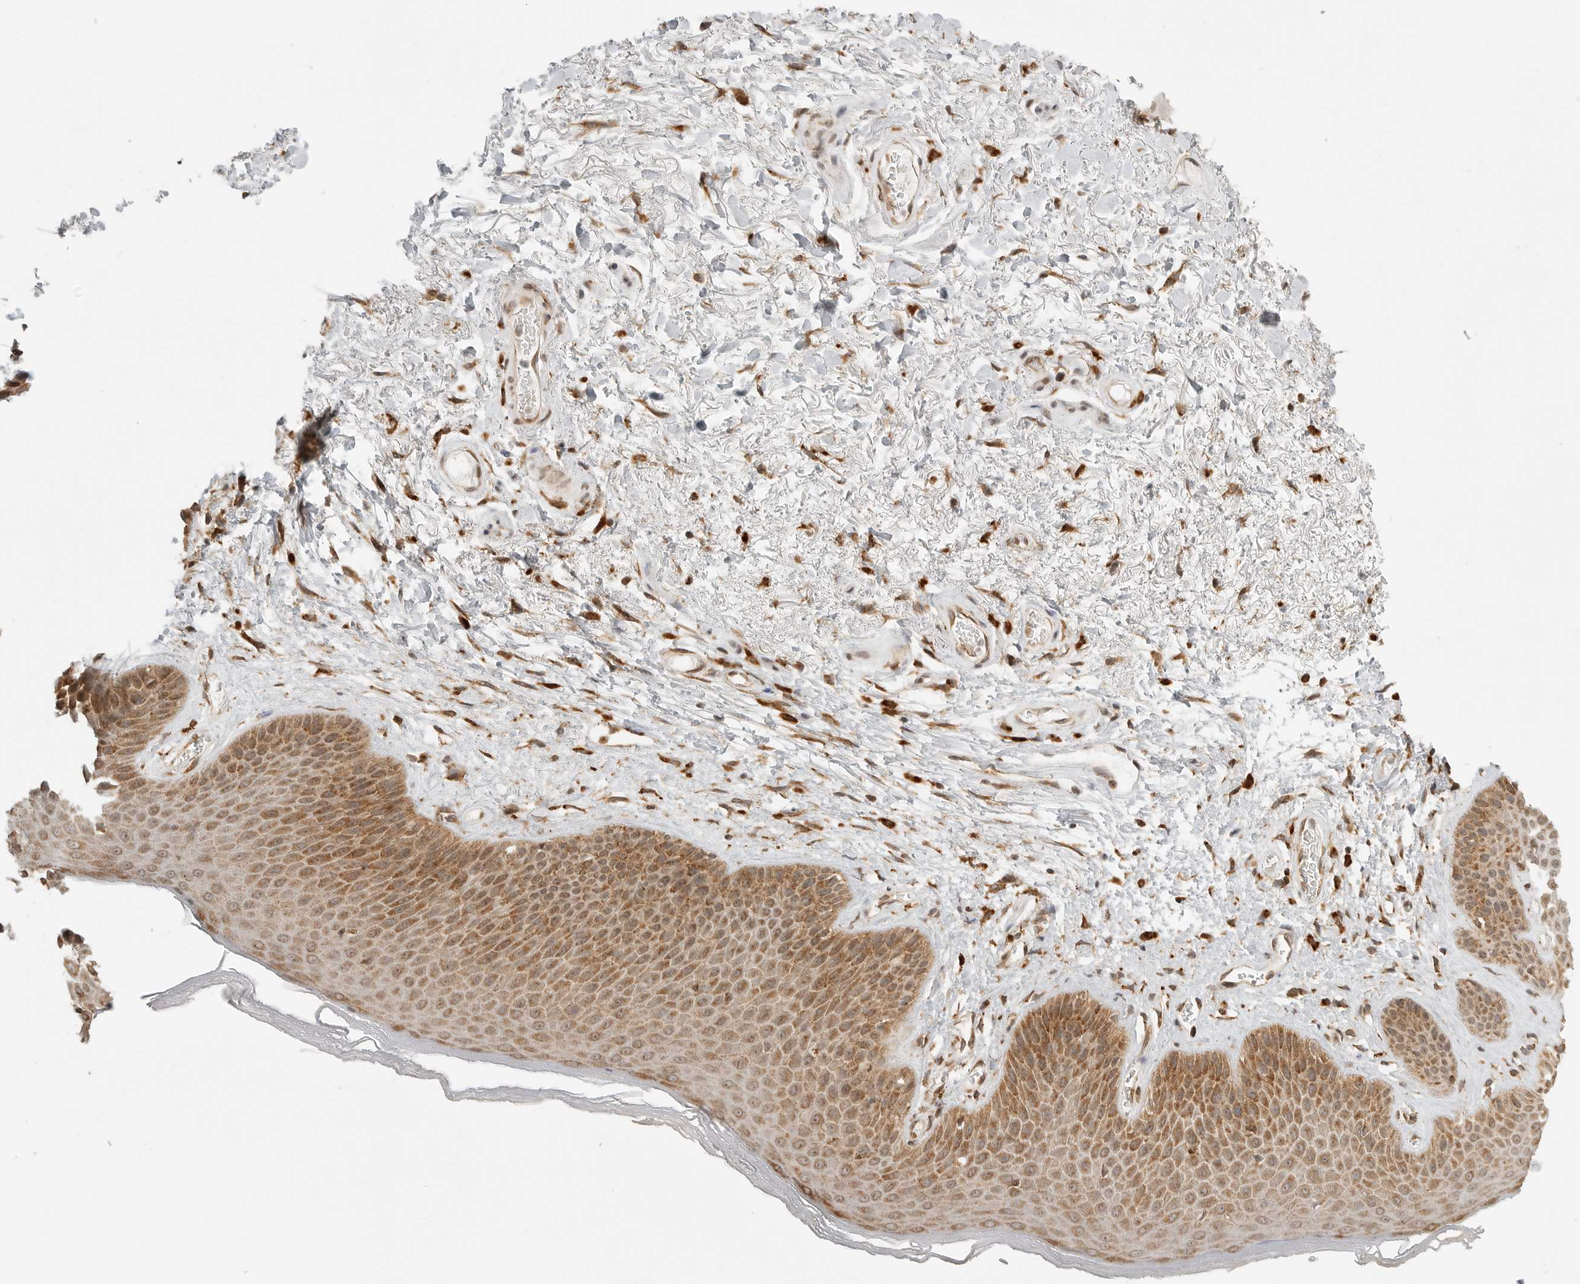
{"staining": {"intensity": "moderate", "quantity": ">75%", "location": "cytoplasmic/membranous"}, "tissue": "skin", "cell_type": "Epidermal cells", "image_type": "normal", "snomed": [{"axis": "morphology", "description": "Normal tissue, NOS"}, {"axis": "topography", "description": "Anal"}], "caption": "The image displays immunohistochemical staining of normal skin. There is moderate cytoplasmic/membranous positivity is identified in about >75% of epidermal cells. (brown staining indicates protein expression, while blue staining denotes nuclei).", "gene": "IDUA", "patient": {"sex": "male", "age": 74}}